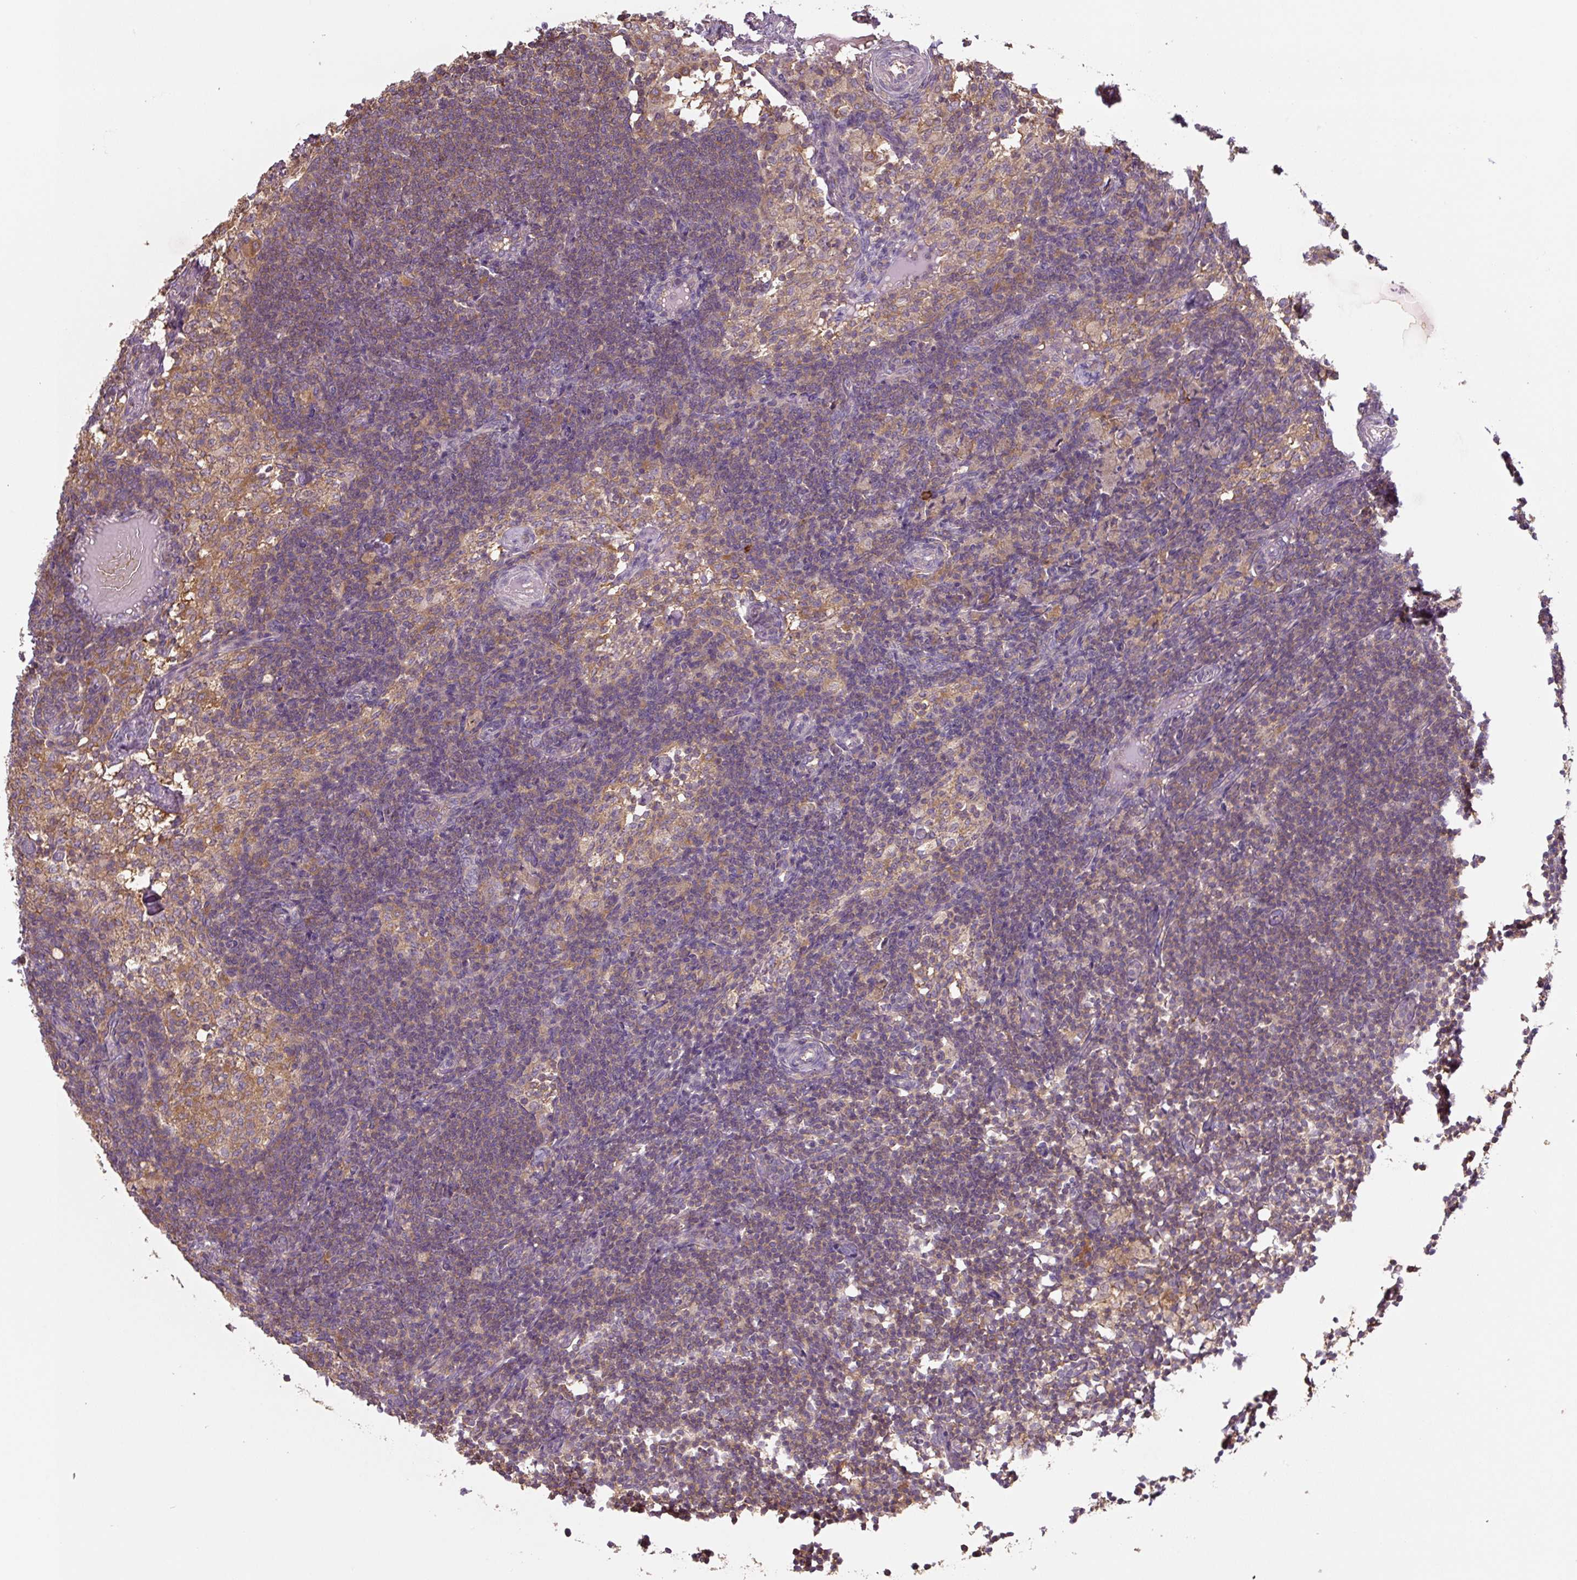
{"staining": {"intensity": "weak", "quantity": "<25%", "location": "cytoplasmic/membranous"}, "tissue": "lymph node", "cell_type": "Non-germinal center cells", "image_type": "normal", "snomed": [{"axis": "morphology", "description": "Normal tissue, NOS"}, {"axis": "topography", "description": "Lymph node"}], "caption": "Immunohistochemistry histopathology image of benign lymph node: lymph node stained with DAB shows no significant protein staining in non-germinal center cells.", "gene": "C2orf73", "patient": {"sex": "male", "age": 49}}